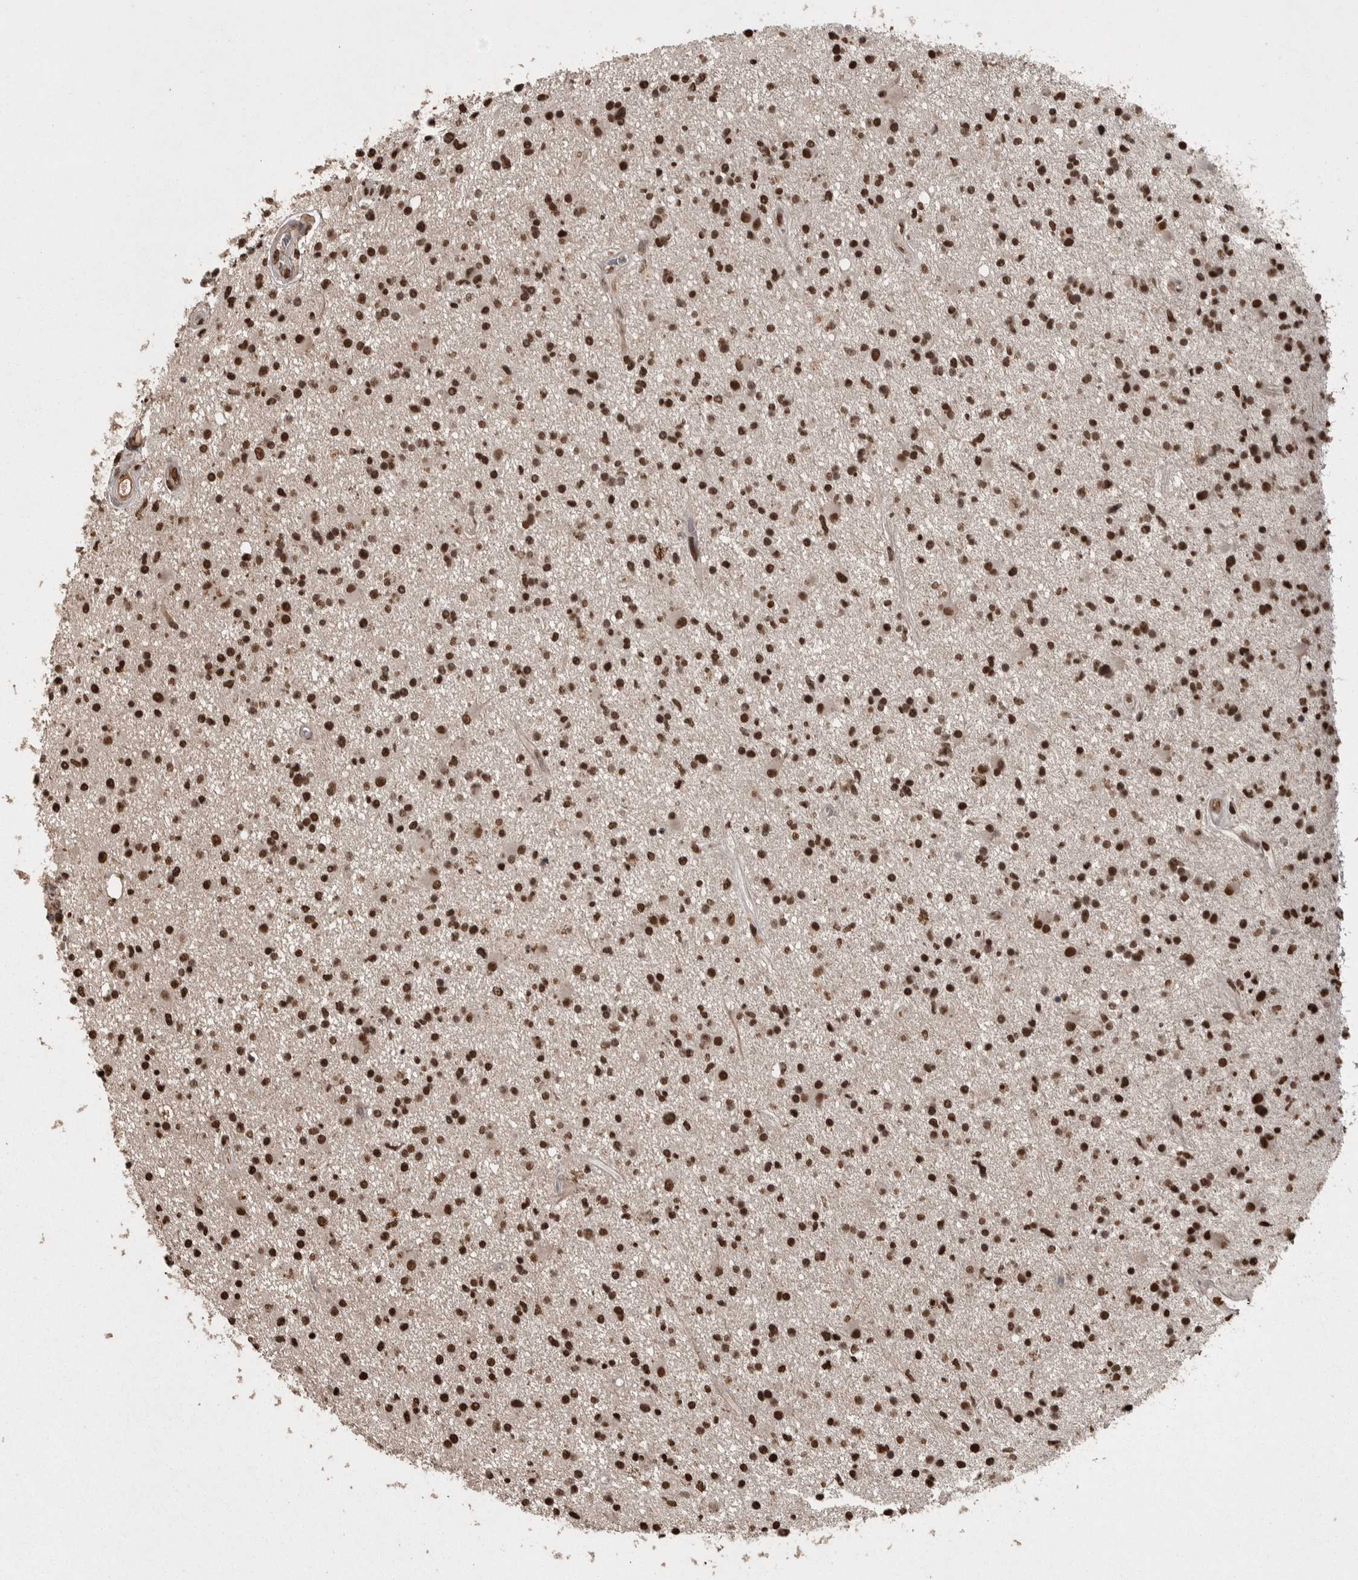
{"staining": {"intensity": "strong", "quantity": ">75%", "location": "nuclear"}, "tissue": "glioma", "cell_type": "Tumor cells", "image_type": "cancer", "snomed": [{"axis": "morphology", "description": "Glioma, malignant, High grade"}, {"axis": "topography", "description": "Brain"}], "caption": "This is an image of IHC staining of glioma, which shows strong staining in the nuclear of tumor cells.", "gene": "ZFHX4", "patient": {"sex": "male", "age": 33}}